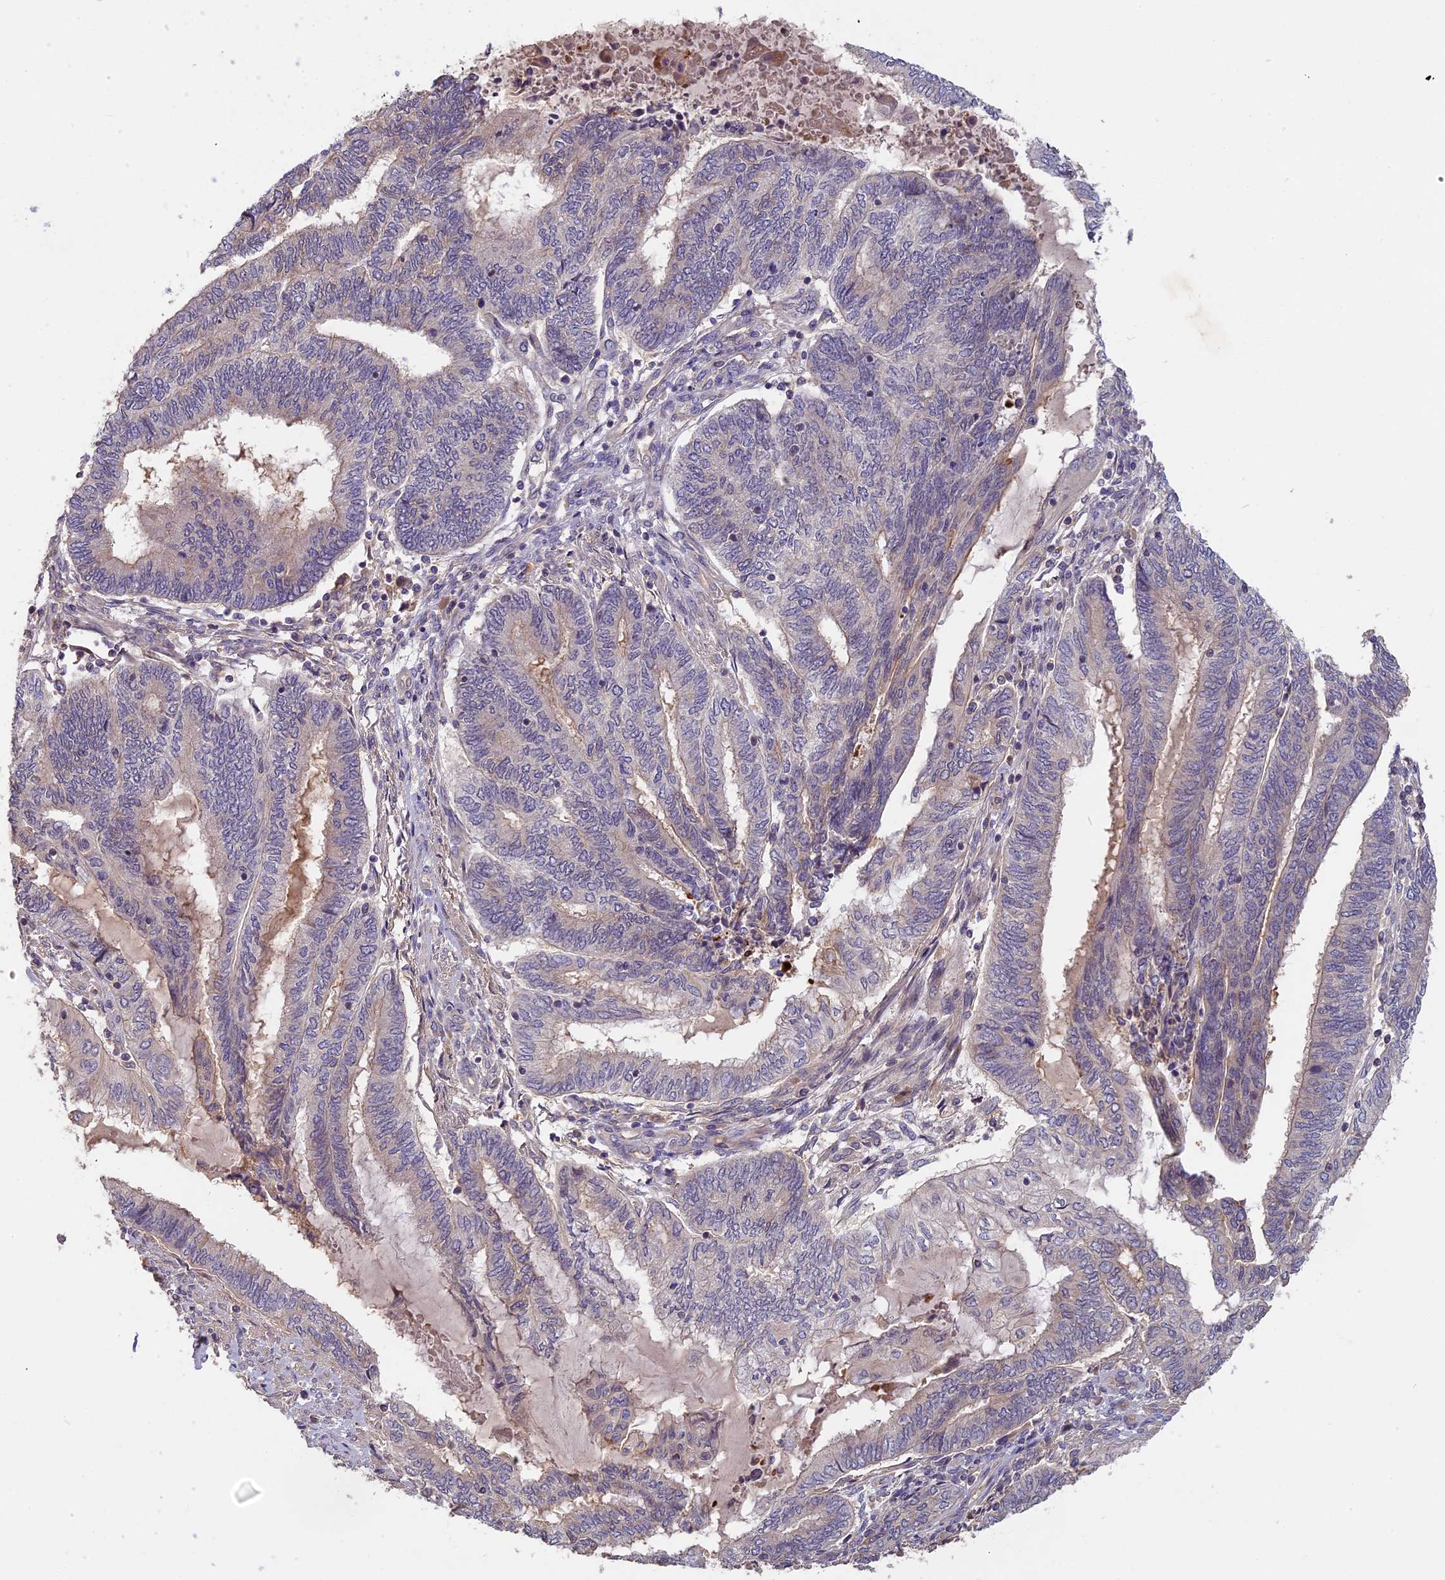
{"staining": {"intensity": "weak", "quantity": "<25%", "location": "cytoplasmic/membranous"}, "tissue": "endometrial cancer", "cell_type": "Tumor cells", "image_type": "cancer", "snomed": [{"axis": "morphology", "description": "Adenocarcinoma, NOS"}, {"axis": "topography", "description": "Uterus"}, {"axis": "topography", "description": "Endometrium"}], "caption": "Histopathology image shows no protein positivity in tumor cells of adenocarcinoma (endometrial) tissue.", "gene": "AP4E1", "patient": {"sex": "female", "age": 70}}